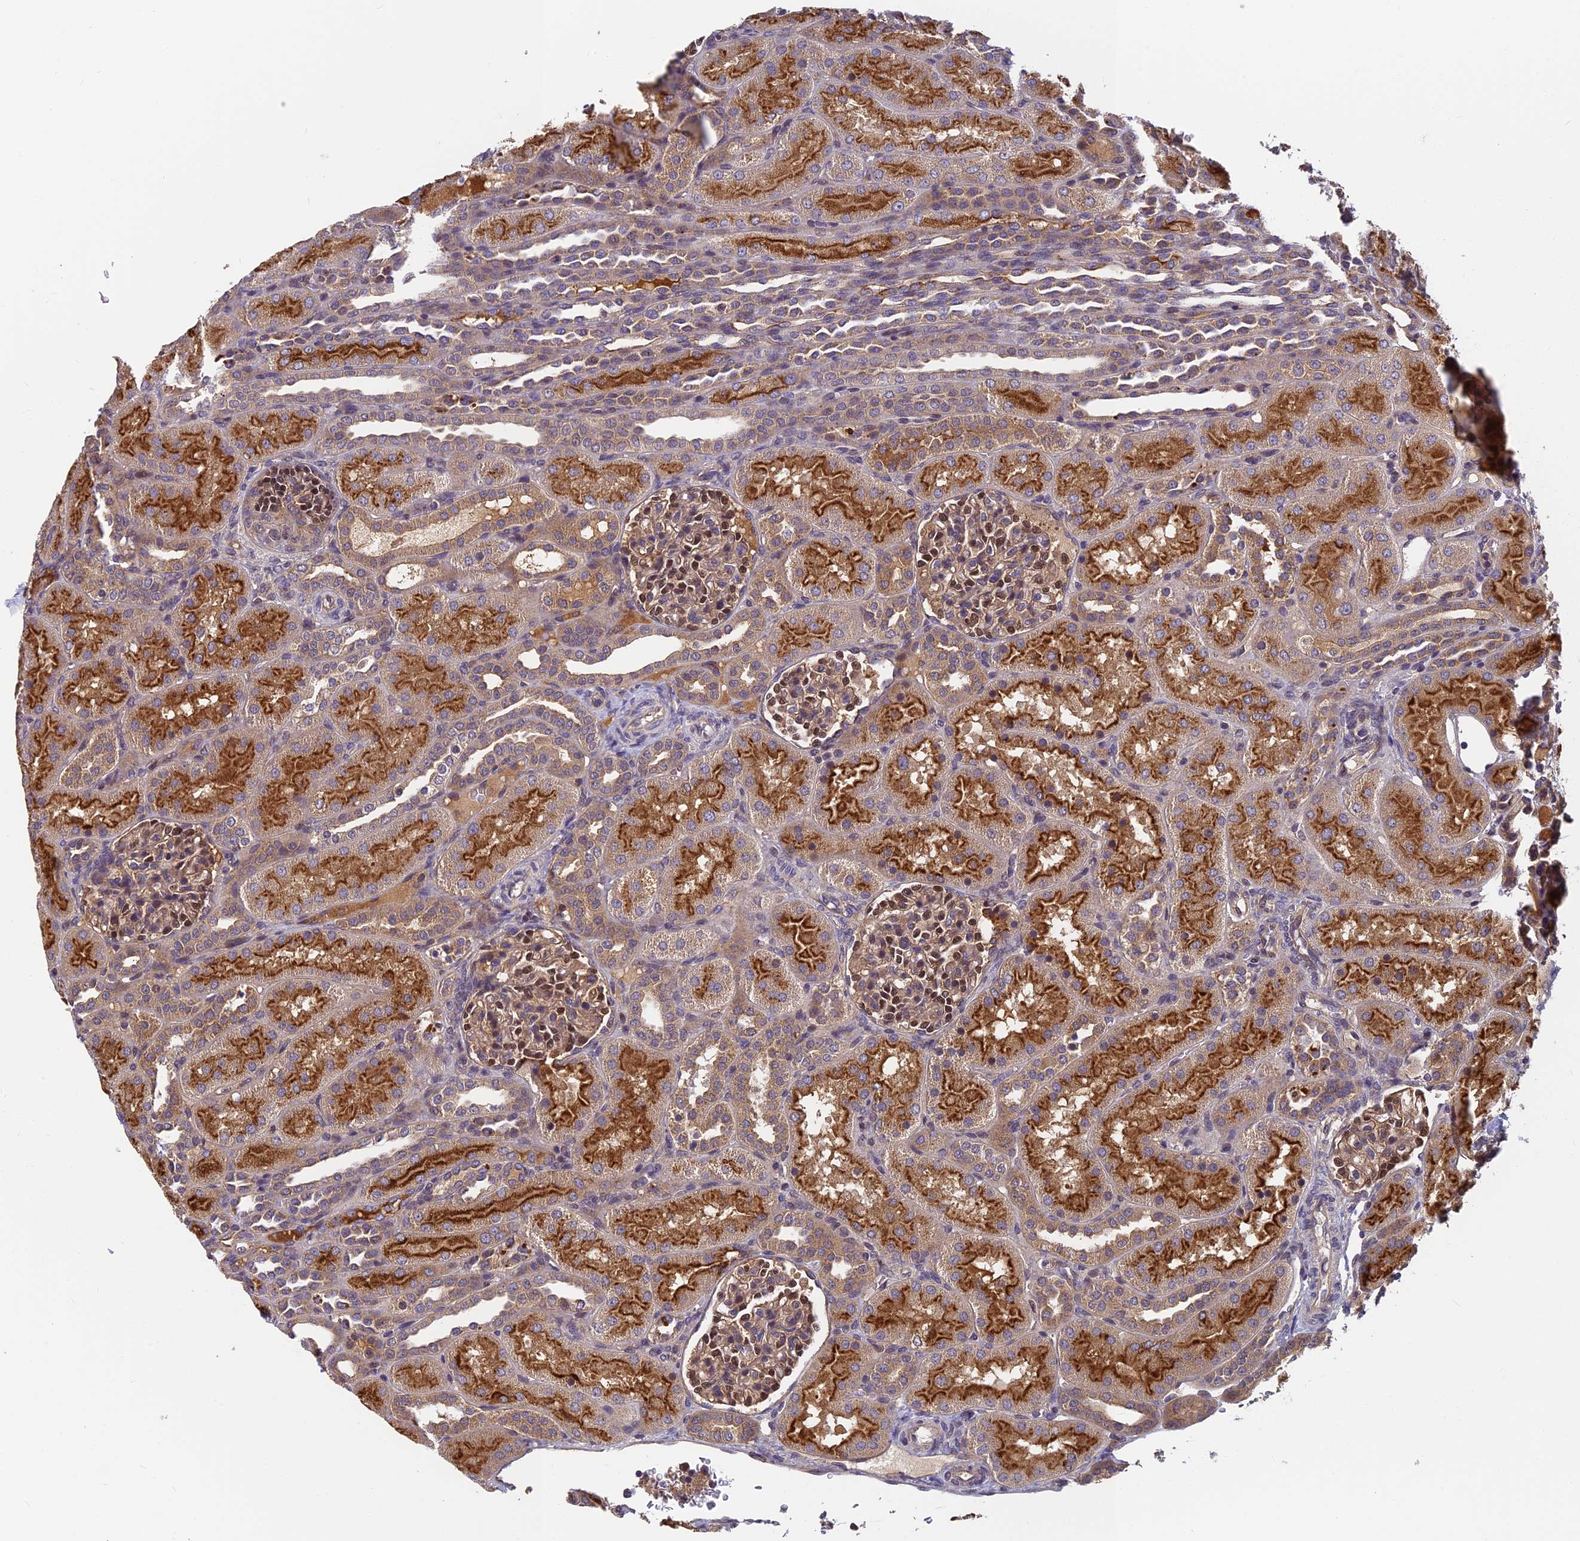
{"staining": {"intensity": "moderate", "quantity": "25%-75%", "location": "cytoplasmic/membranous,nuclear"}, "tissue": "kidney", "cell_type": "Cells in glomeruli", "image_type": "normal", "snomed": [{"axis": "morphology", "description": "Normal tissue, NOS"}, {"axis": "topography", "description": "Kidney"}], "caption": "IHC image of unremarkable kidney stained for a protein (brown), which displays medium levels of moderate cytoplasmic/membranous,nuclear staining in approximately 25%-75% of cells in glomeruli.", "gene": "PIKFYVE", "patient": {"sex": "male", "age": 1}}